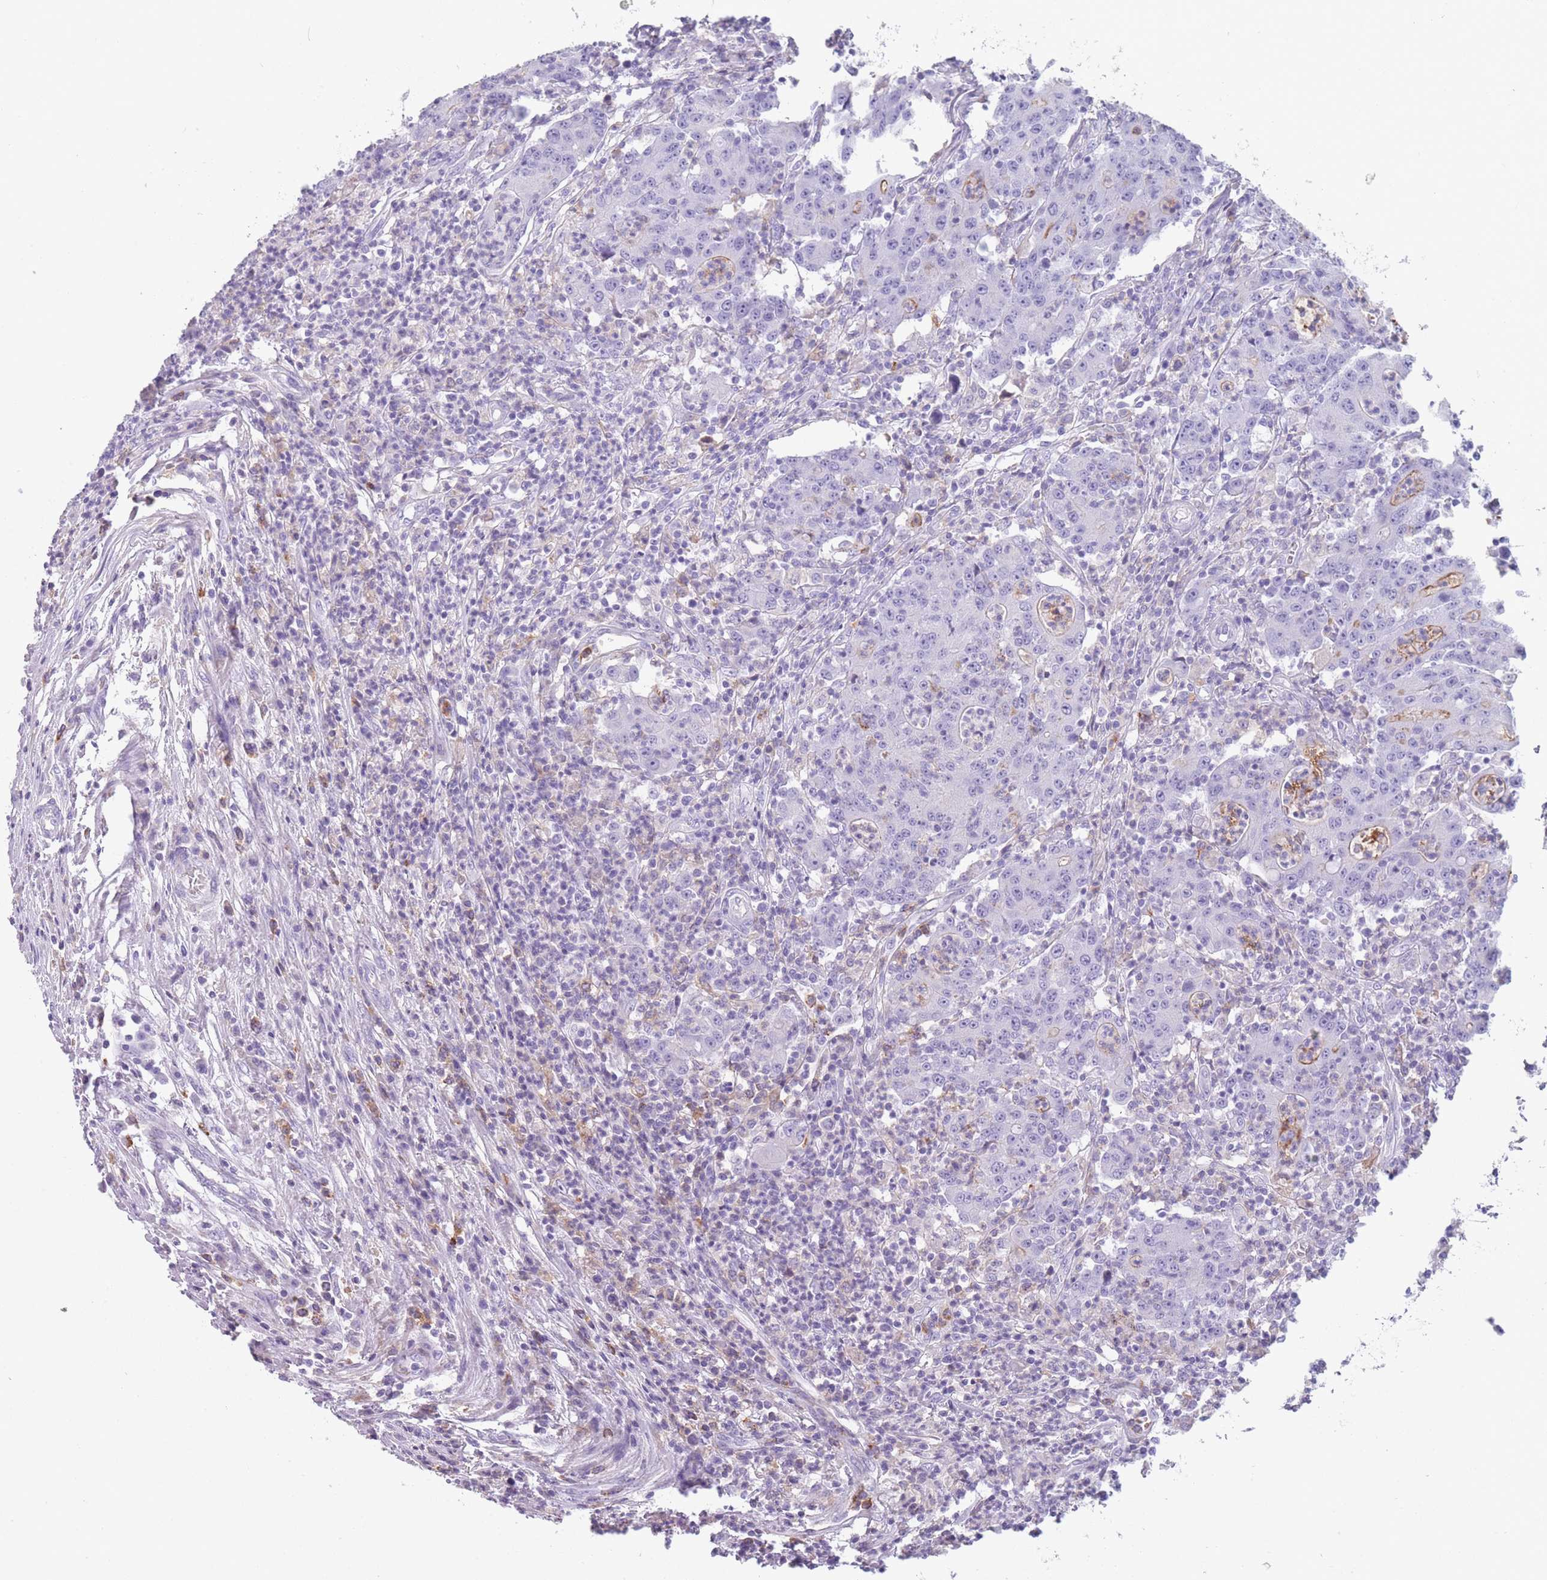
{"staining": {"intensity": "negative", "quantity": "none", "location": "none"}, "tissue": "colorectal cancer", "cell_type": "Tumor cells", "image_type": "cancer", "snomed": [{"axis": "morphology", "description": "Adenocarcinoma, NOS"}, {"axis": "topography", "description": "Colon"}], "caption": "High power microscopy photomicrograph of an IHC image of colorectal adenocarcinoma, revealing no significant positivity in tumor cells.", "gene": "CR1L", "patient": {"sex": "male", "age": 83}}